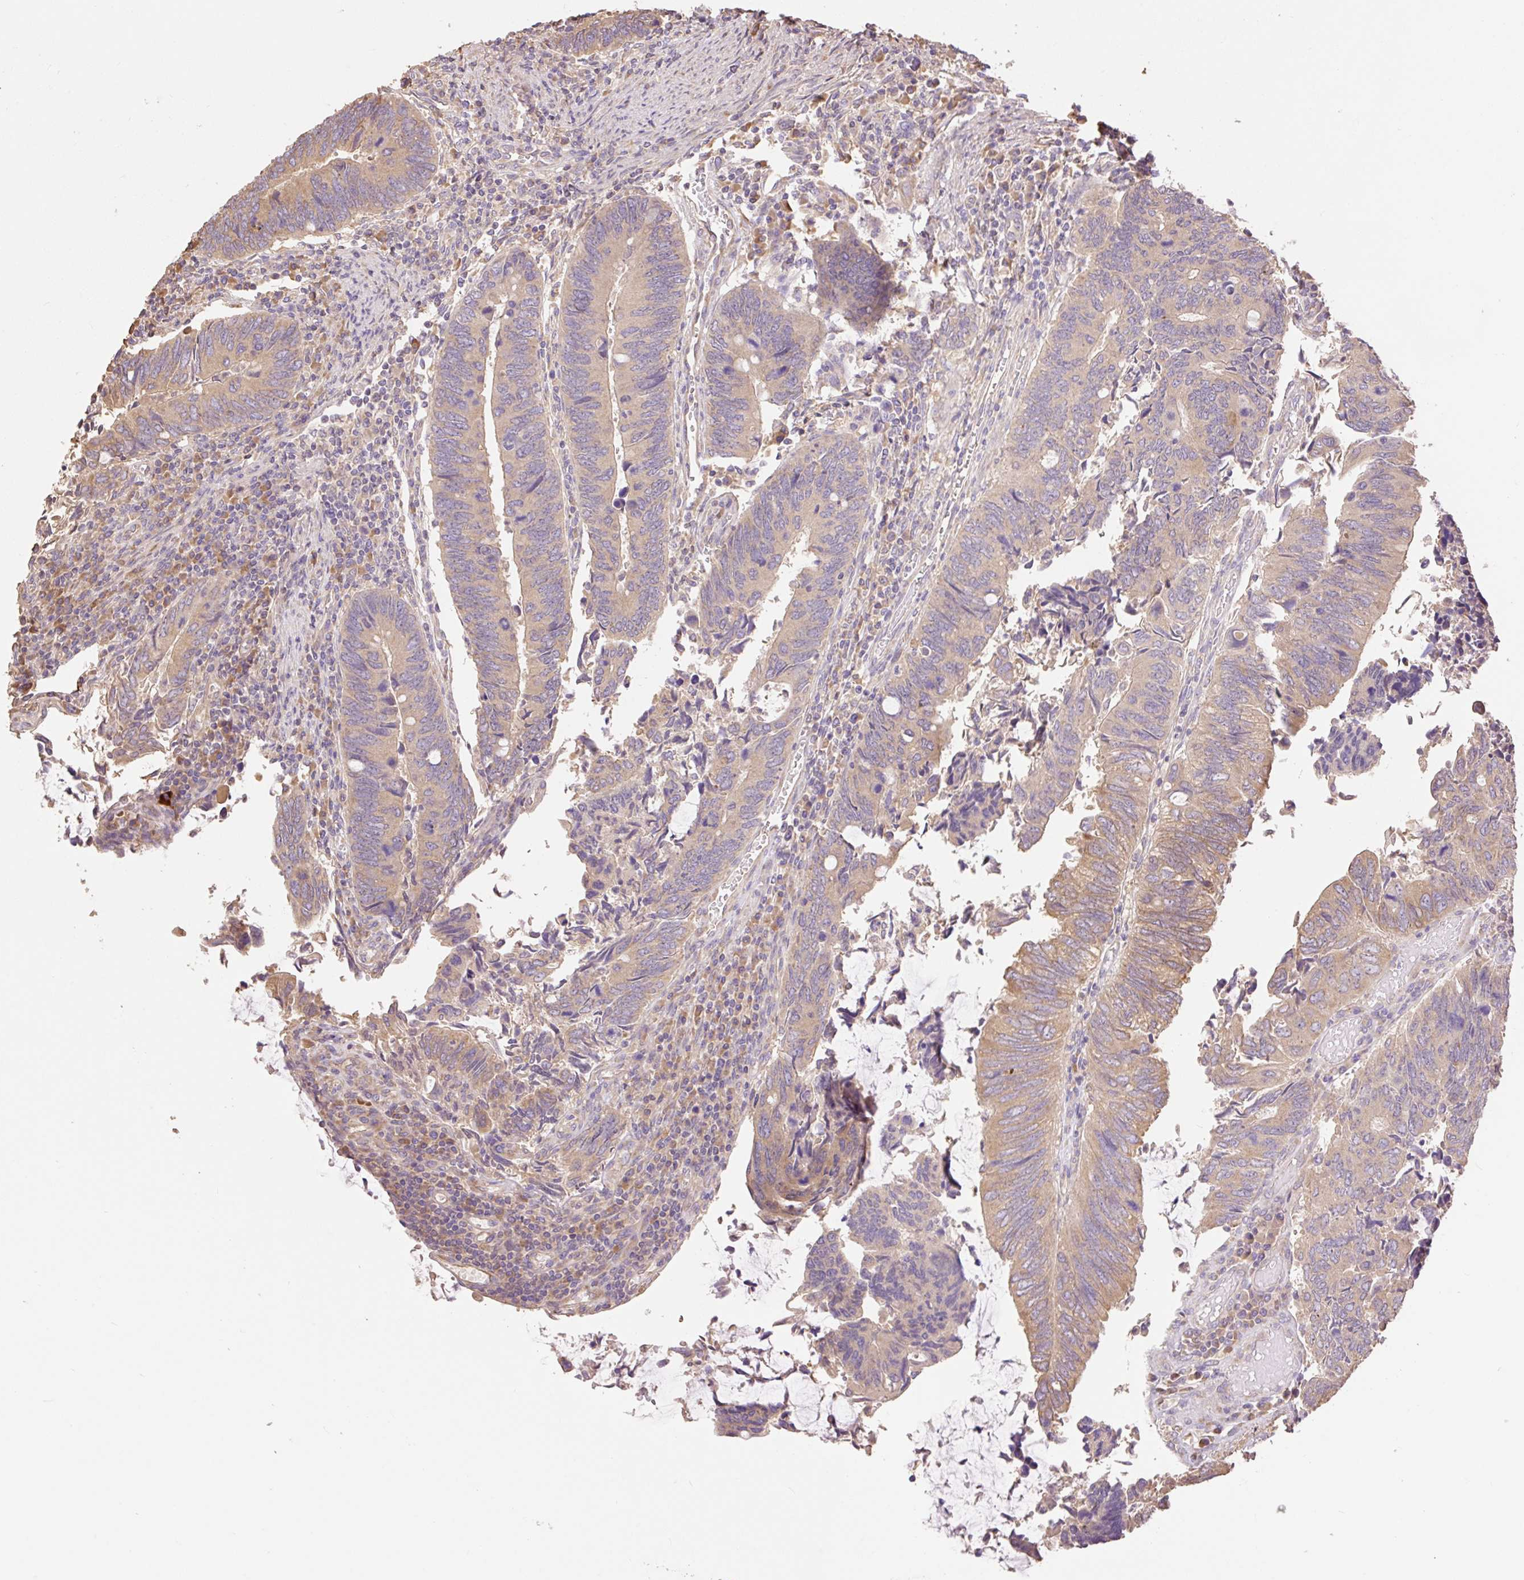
{"staining": {"intensity": "weak", "quantity": ">75%", "location": "cytoplasmic/membranous"}, "tissue": "colorectal cancer", "cell_type": "Tumor cells", "image_type": "cancer", "snomed": [{"axis": "morphology", "description": "Adenocarcinoma, NOS"}, {"axis": "topography", "description": "Colon"}], "caption": "The micrograph demonstrates a brown stain indicating the presence of a protein in the cytoplasmic/membranous of tumor cells in colorectal cancer (adenocarcinoma).", "gene": "DESI1", "patient": {"sex": "male", "age": 87}}